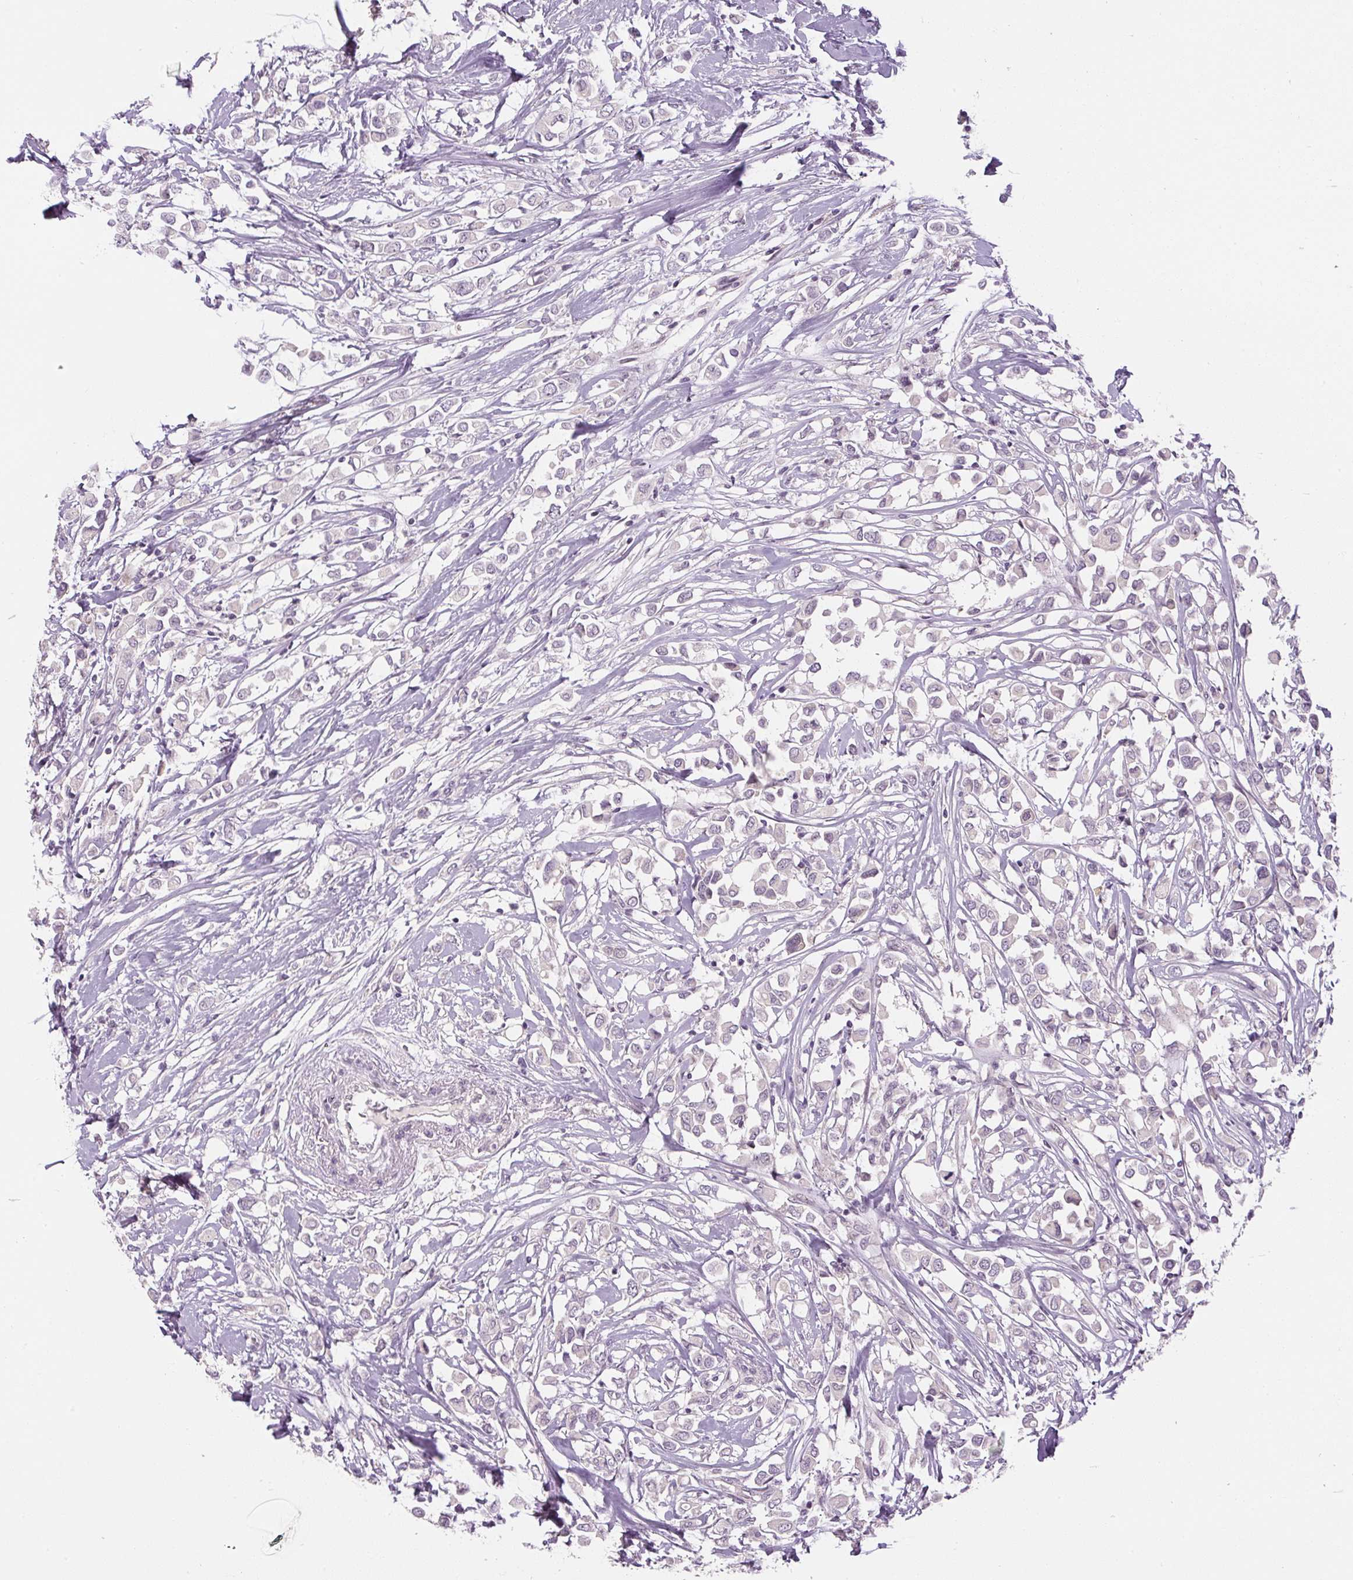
{"staining": {"intensity": "negative", "quantity": "none", "location": "none"}, "tissue": "breast cancer", "cell_type": "Tumor cells", "image_type": "cancer", "snomed": [{"axis": "morphology", "description": "Duct carcinoma"}, {"axis": "topography", "description": "Breast"}], "caption": "A high-resolution micrograph shows immunohistochemistry (IHC) staining of breast cancer (infiltrating ductal carcinoma), which exhibits no significant expression in tumor cells.", "gene": "SGF29", "patient": {"sex": "female", "age": 61}}